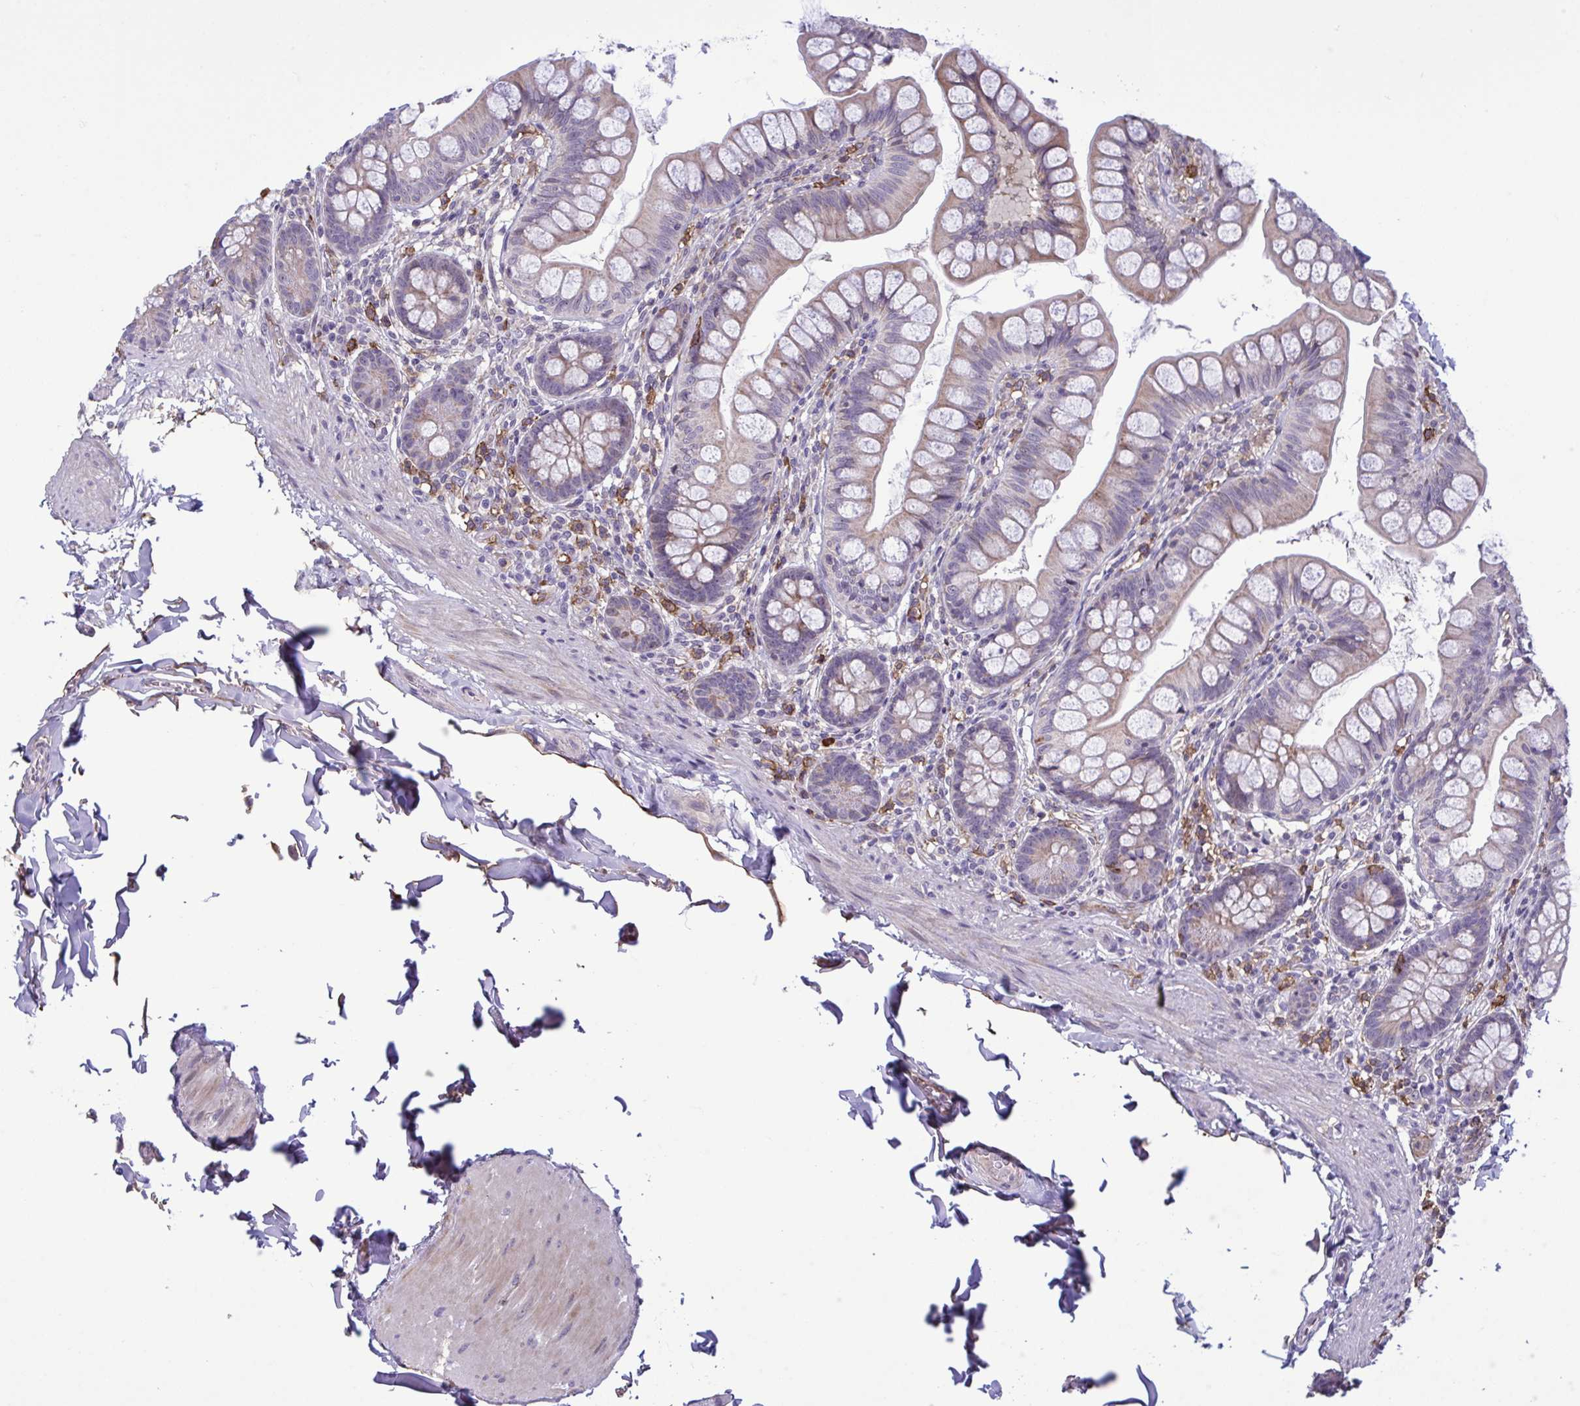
{"staining": {"intensity": "weak", "quantity": "25%-75%", "location": "cytoplasmic/membranous"}, "tissue": "small intestine", "cell_type": "Glandular cells", "image_type": "normal", "snomed": [{"axis": "morphology", "description": "Normal tissue, NOS"}, {"axis": "topography", "description": "Small intestine"}], "caption": "Normal small intestine was stained to show a protein in brown. There is low levels of weak cytoplasmic/membranous expression in about 25%-75% of glandular cells.", "gene": "CD101", "patient": {"sex": "male", "age": 70}}